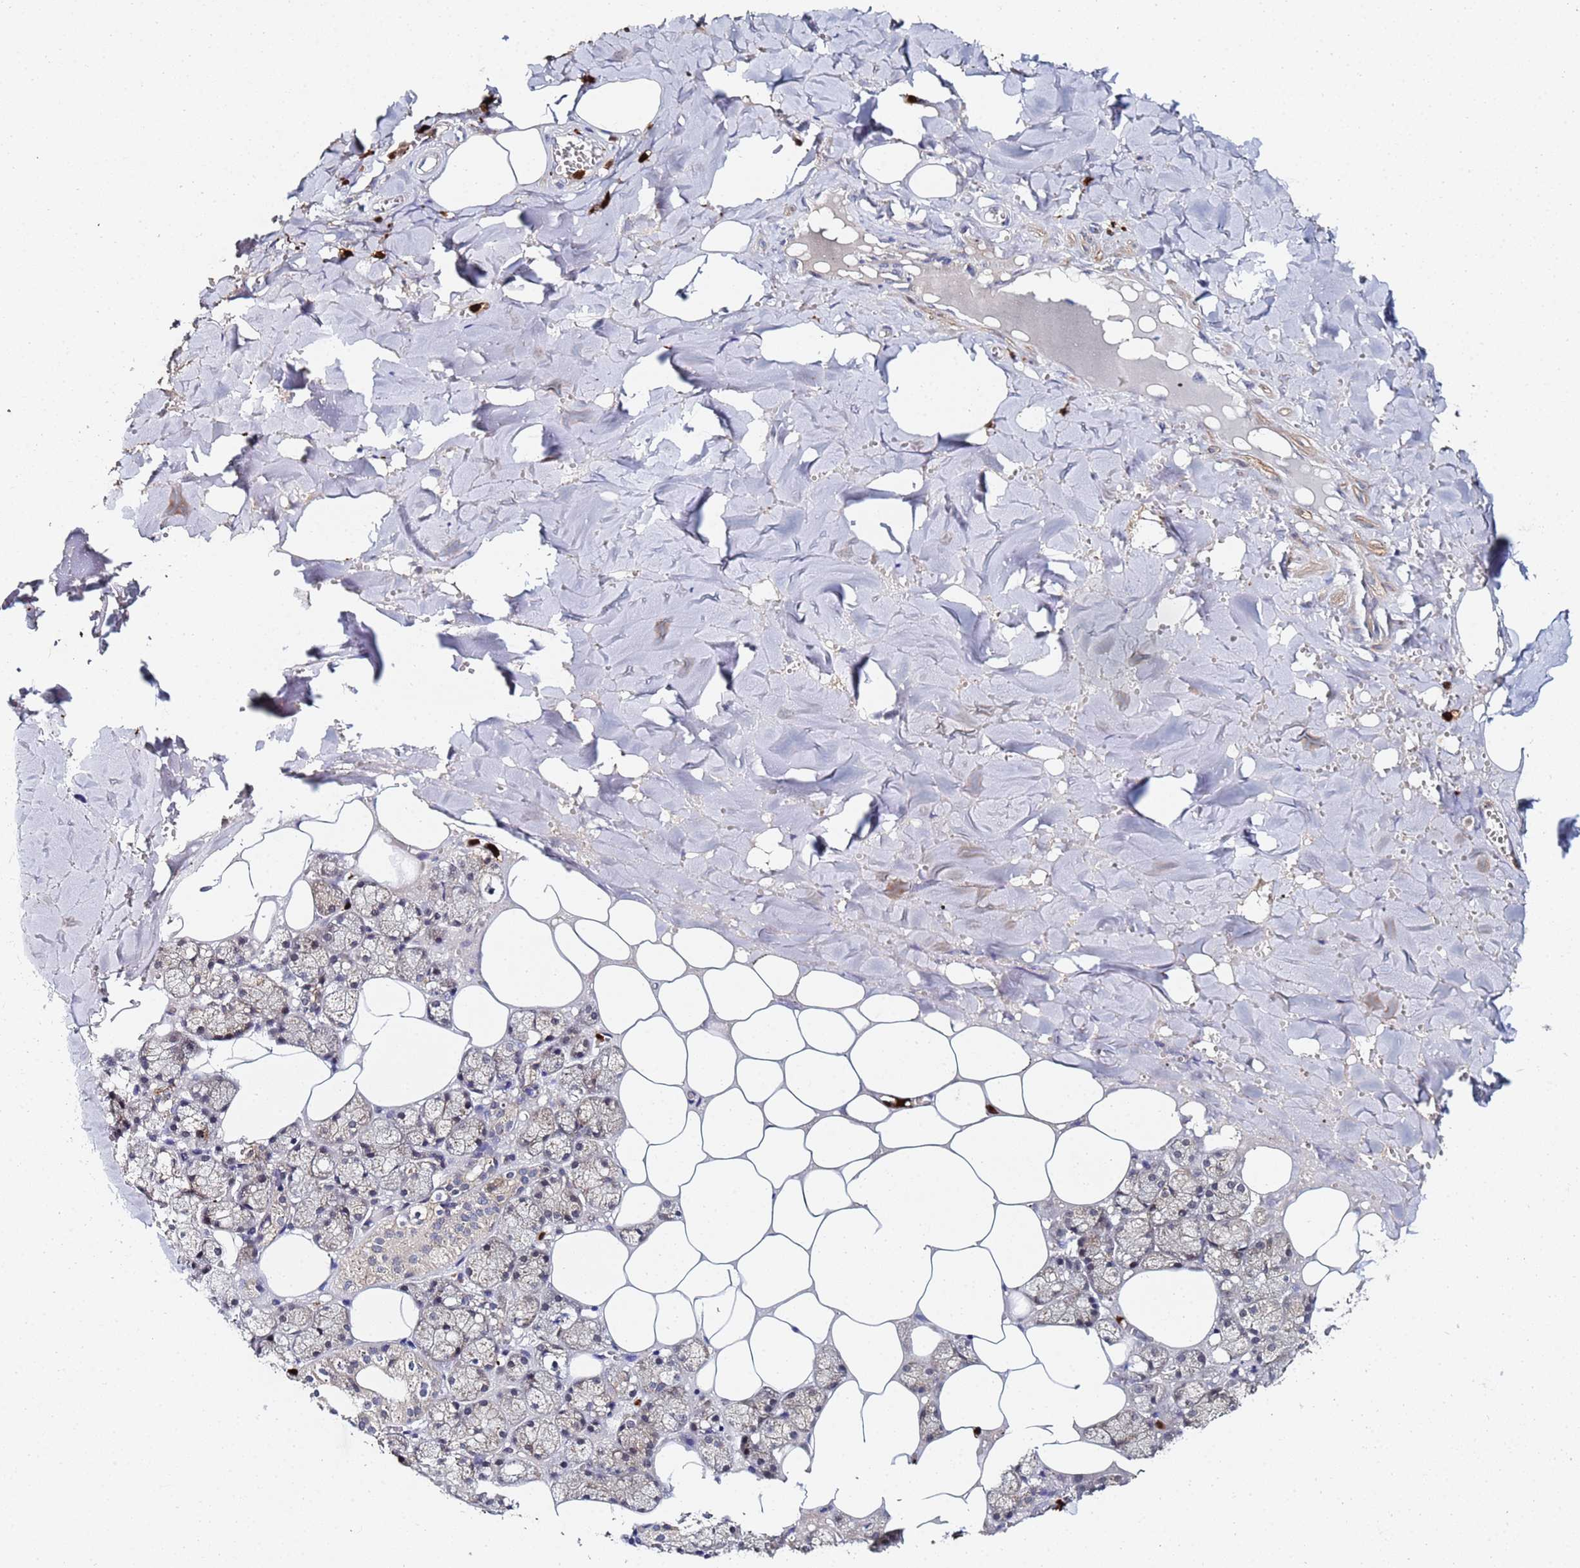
{"staining": {"intensity": "moderate", "quantity": "<25%", "location": "cytoplasmic/membranous"}, "tissue": "salivary gland", "cell_type": "Glandular cells", "image_type": "normal", "snomed": [{"axis": "morphology", "description": "Normal tissue, NOS"}, {"axis": "topography", "description": "Salivary gland"}], "caption": "Salivary gland stained with a brown dye exhibits moderate cytoplasmic/membranous positive positivity in approximately <25% of glandular cells.", "gene": "MTCL1", "patient": {"sex": "male", "age": 62}}